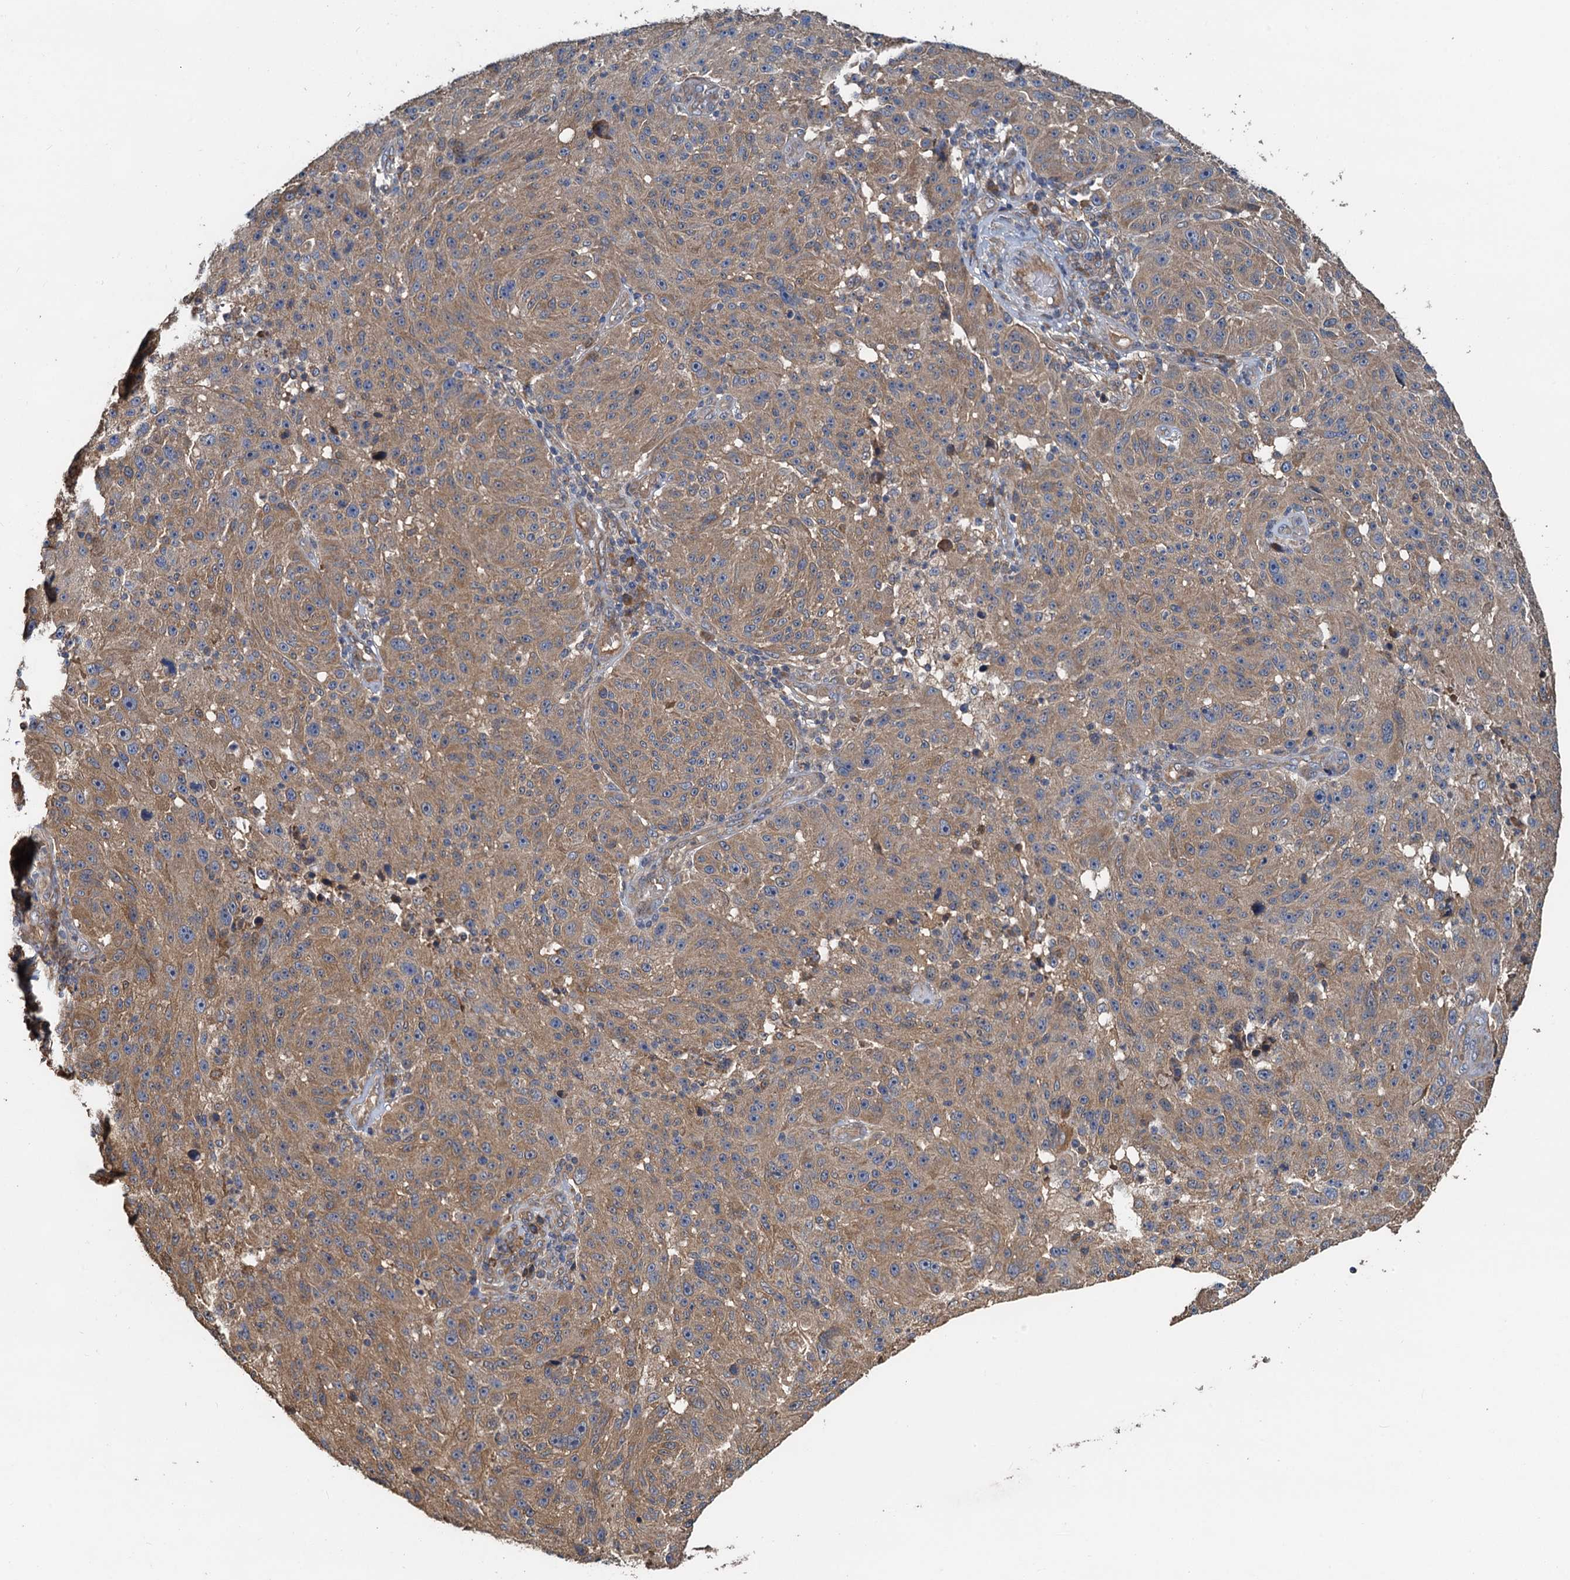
{"staining": {"intensity": "moderate", "quantity": ">75%", "location": "cytoplasmic/membranous"}, "tissue": "melanoma", "cell_type": "Tumor cells", "image_type": "cancer", "snomed": [{"axis": "morphology", "description": "Malignant melanoma, NOS"}, {"axis": "topography", "description": "Skin"}], "caption": "An IHC histopathology image of neoplastic tissue is shown. Protein staining in brown highlights moderate cytoplasmic/membranous positivity in malignant melanoma within tumor cells. Using DAB (3,3'-diaminobenzidine) (brown) and hematoxylin (blue) stains, captured at high magnification using brightfield microscopy.", "gene": "HYI", "patient": {"sex": "male", "age": 53}}